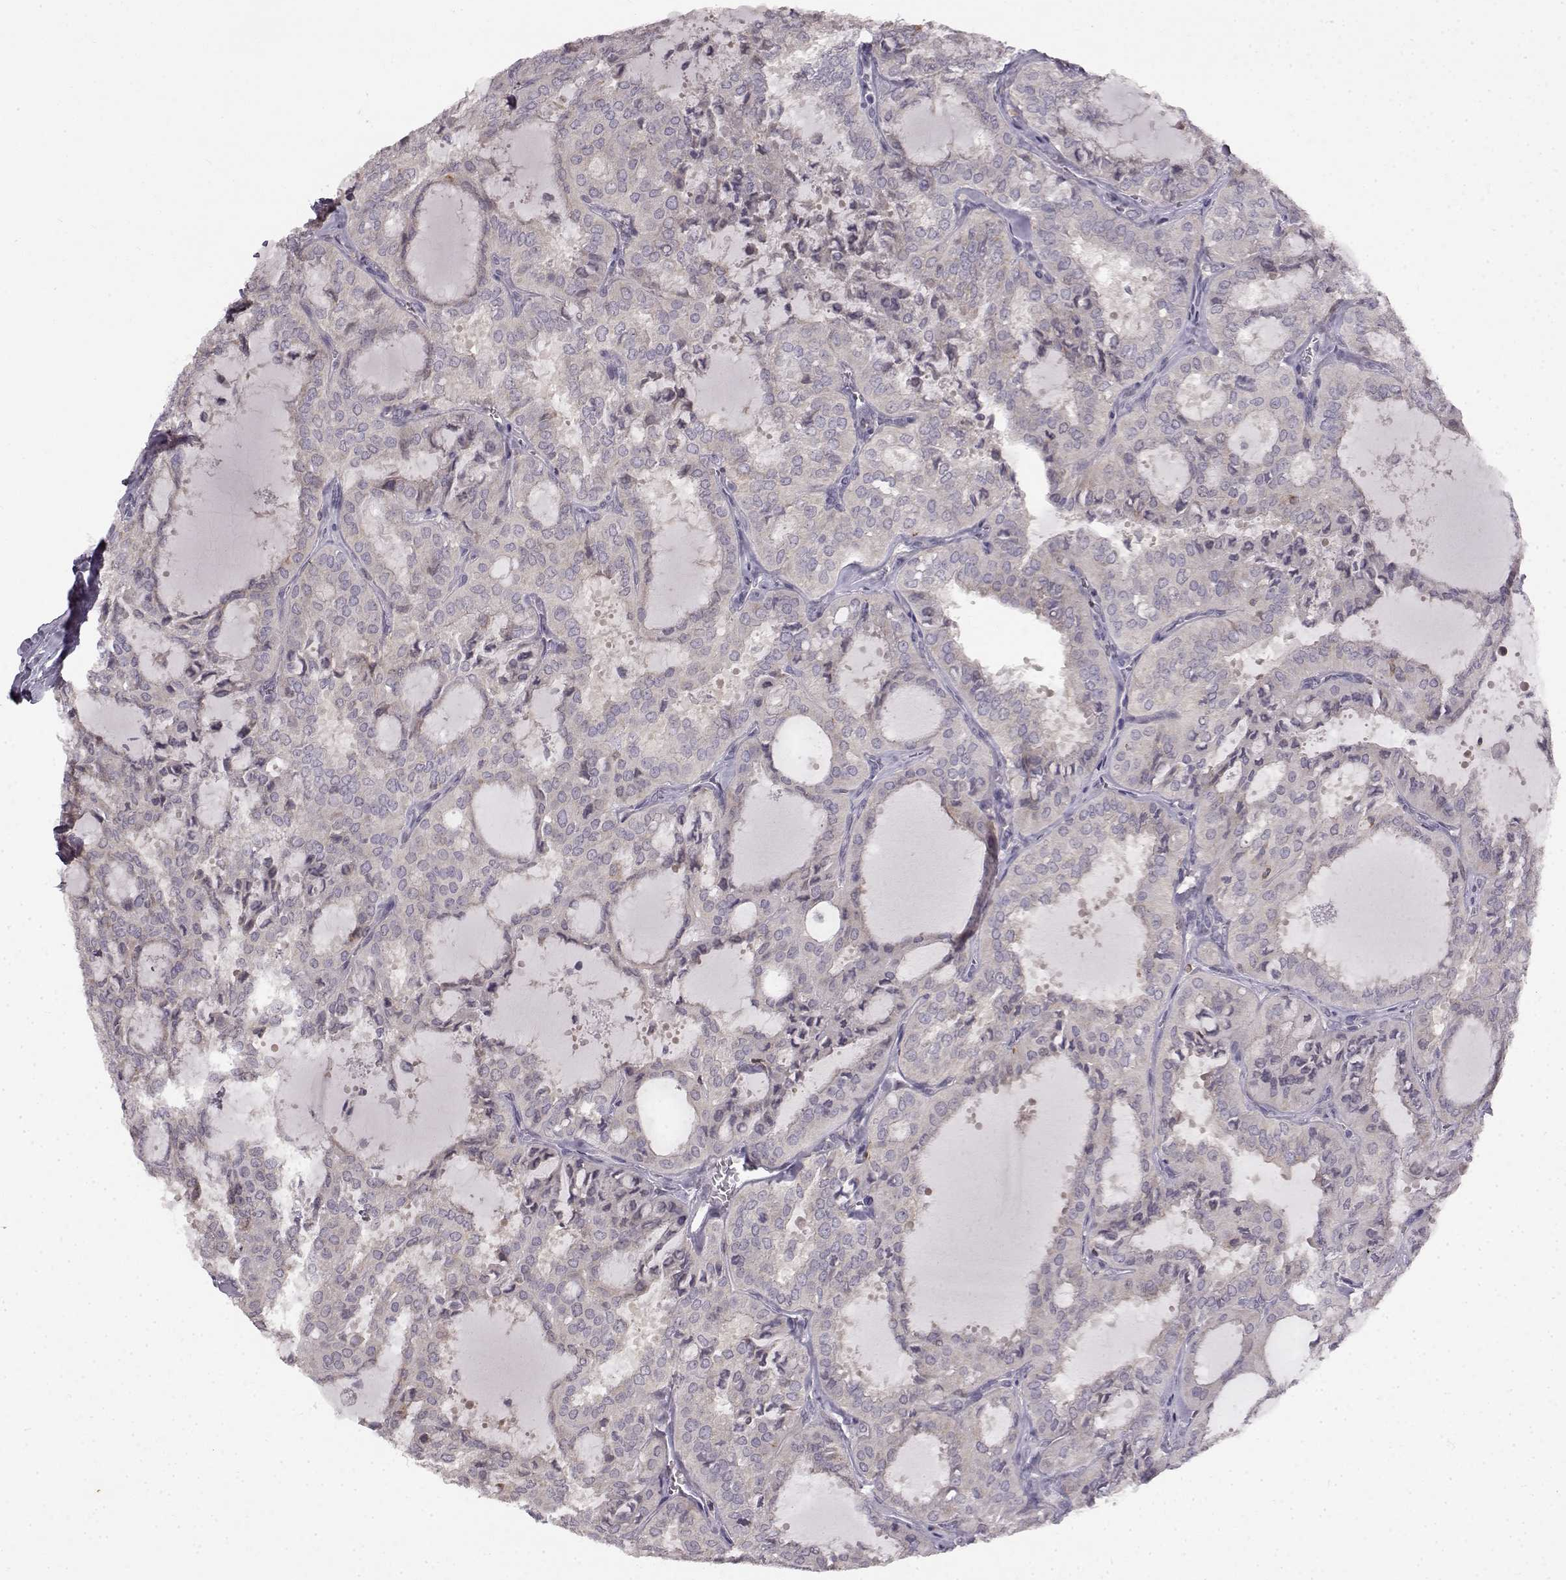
{"staining": {"intensity": "negative", "quantity": "none", "location": "none"}, "tissue": "thyroid cancer", "cell_type": "Tumor cells", "image_type": "cancer", "snomed": [{"axis": "morphology", "description": "Follicular adenoma carcinoma, NOS"}, {"axis": "topography", "description": "Thyroid gland"}], "caption": "An IHC photomicrograph of follicular adenoma carcinoma (thyroid) is shown. There is no staining in tumor cells of follicular adenoma carcinoma (thyroid).", "gene": "SPAG17", "patient": {"sex": "male", "age": 75}}